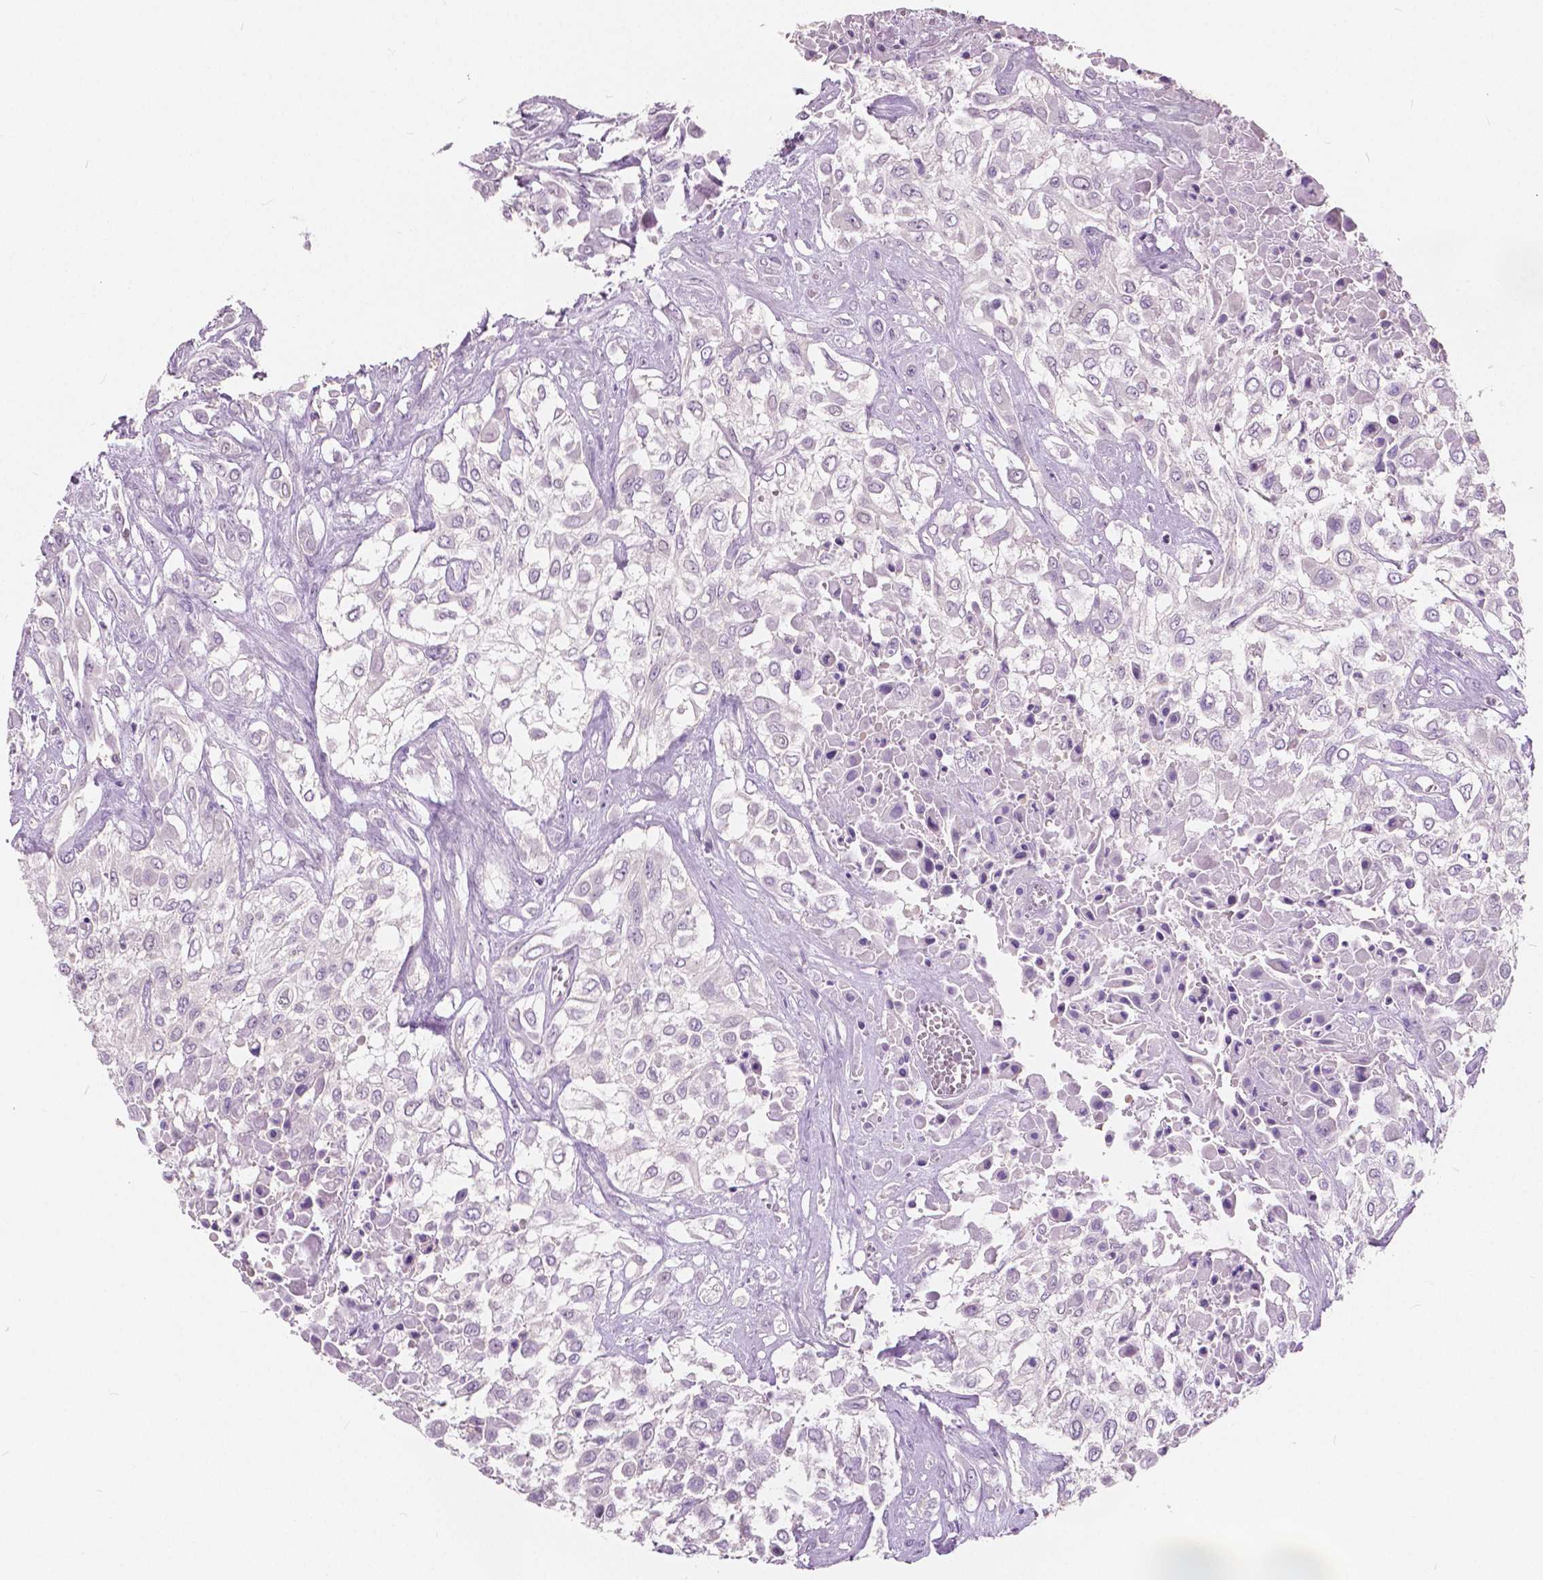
{"staining": {"intensity": "negative", "quantity": "none", "location": "none"}, "tissue": "urothelial cancer", "cell_type": "Tumor cells", "image_type": "cancer", "snomed": [{"axis": "morphology", "description": "Urothelial carcinoma, High grade"}, {"axis": "topography", "description": "Urinary bladder"}], "caption": "High magnification brightfield microscopy of urothelial cancer stained with DAB (3,3'-diaminobenzidine) (brown) and counterstained with hematoxylin (blue): tumor cells show no significant positivity.", "gene": "TKFC", "patient": {"sex": "male", "age": 57}}